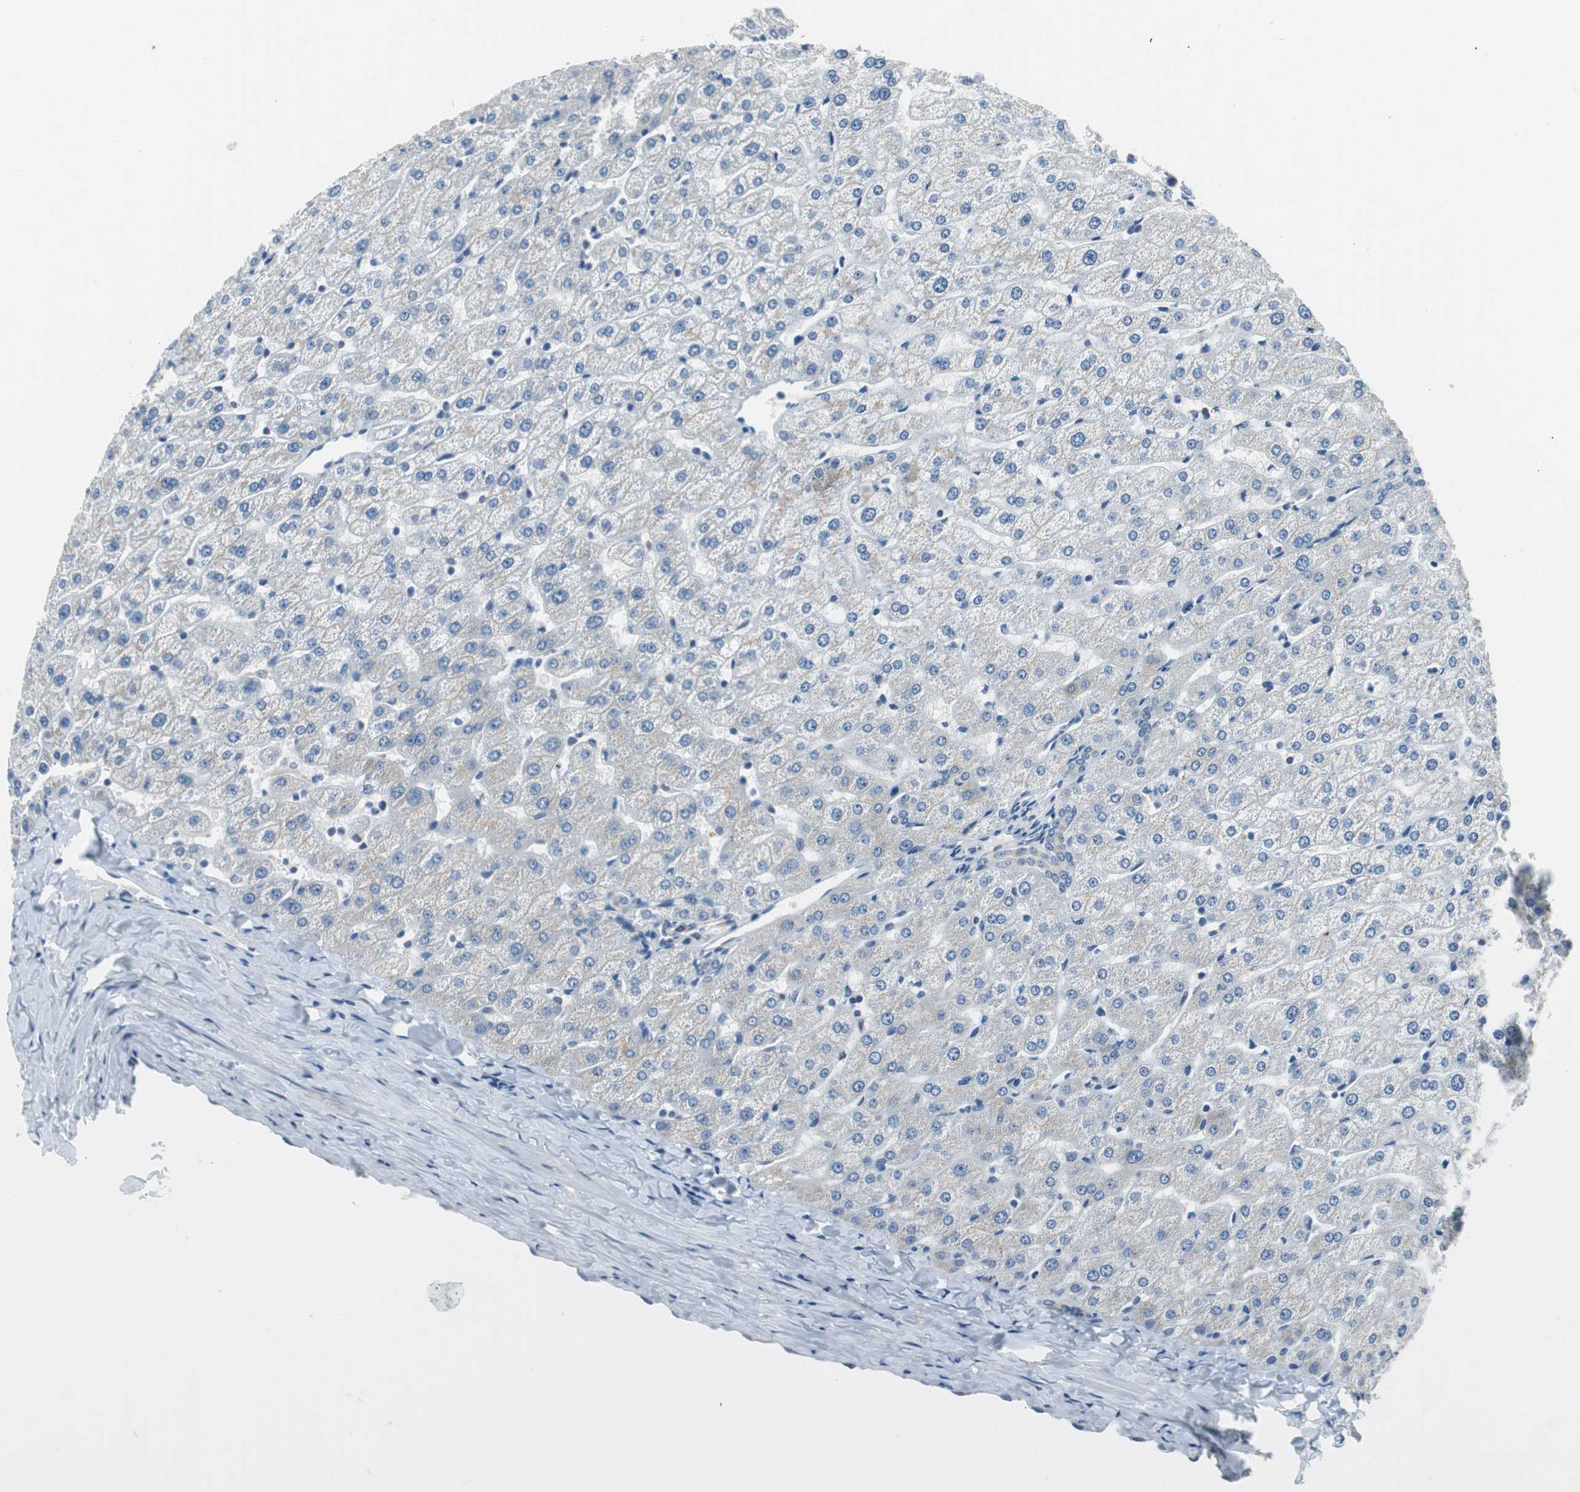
{"staining": {"intensity": "negative", "quantity": "none", "location": "none"}, "tissue": "liver", "cell_type": "Cholangiocytes", "image_type": "normal", "snomed": [{"axis": "morphology", "description": "Normal tissue, NOS"}, {"axis": "morphology", "description": "Fibrosis, NOS"}, {"axis": "topography", "description": "Liver"}], "caption": "High power microscopy image of an IHC micrograph of unremarkable liver, revealing no significant positivity in cholangiocytes.", "gene": "PLAA", "patient": {"sex": "female", "age": 29}}